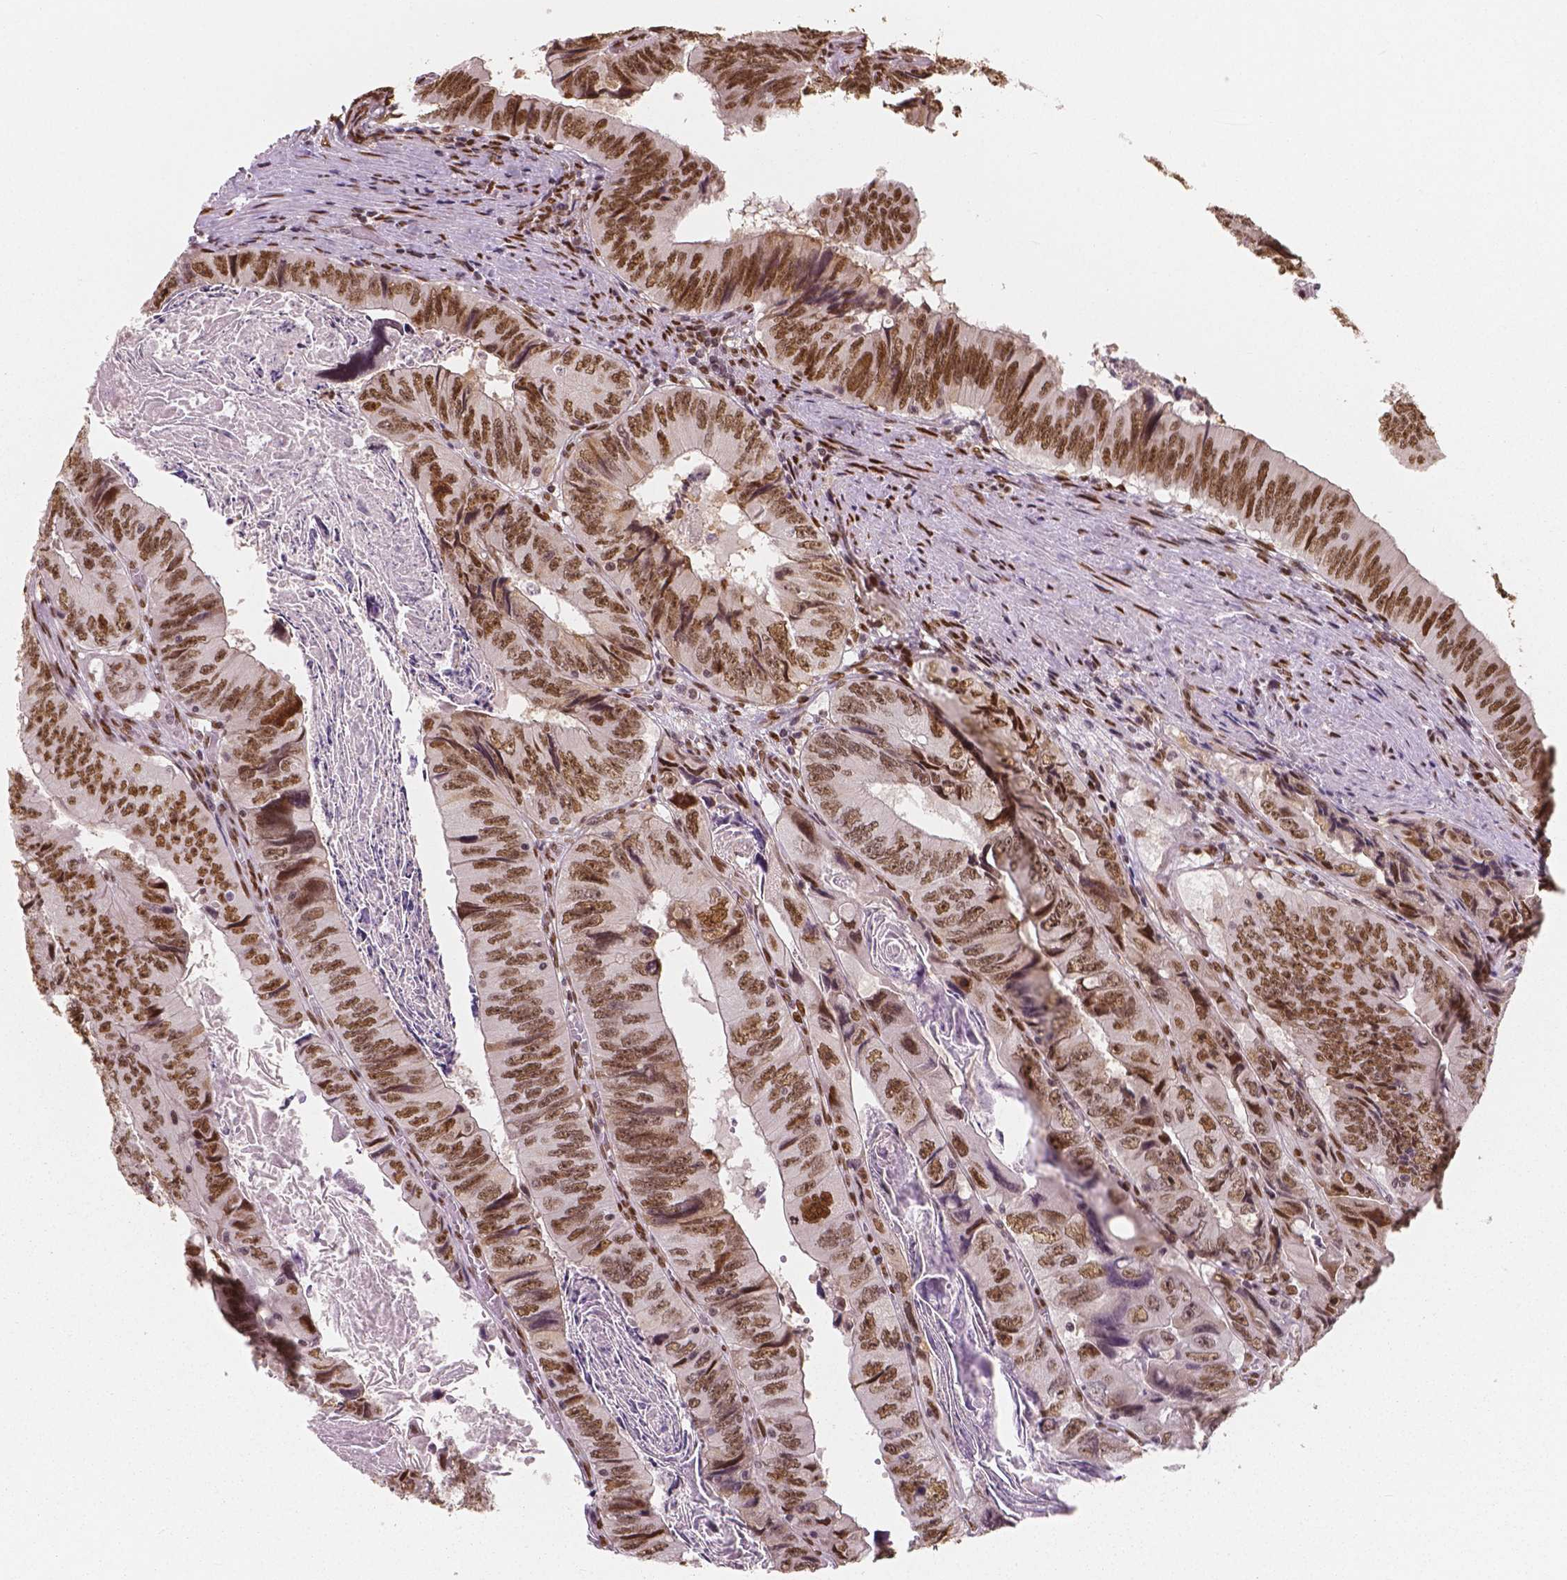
{"staining": {"intensity": "moderate", "quantity": ">75%", "location": "nuclear"}, "tissue": "colorectal cancer", "cell_type": "Tumor cells", "image_type": "cancer", "snomed": [{"axis": "morphology", "description": "Adenocarcinoma, NOS"}, {"axis": "topography", "description": "Colon"}], "caption": "DAB (3,3'-diaminobenzidine) immunohistochemical staining of human colorectal cancer reveals moderate nuclear protein positivity in approximately >75% of tumor cells.", "gene": "NUCKS1", "patient": {"sex": "female", "age": 84}}